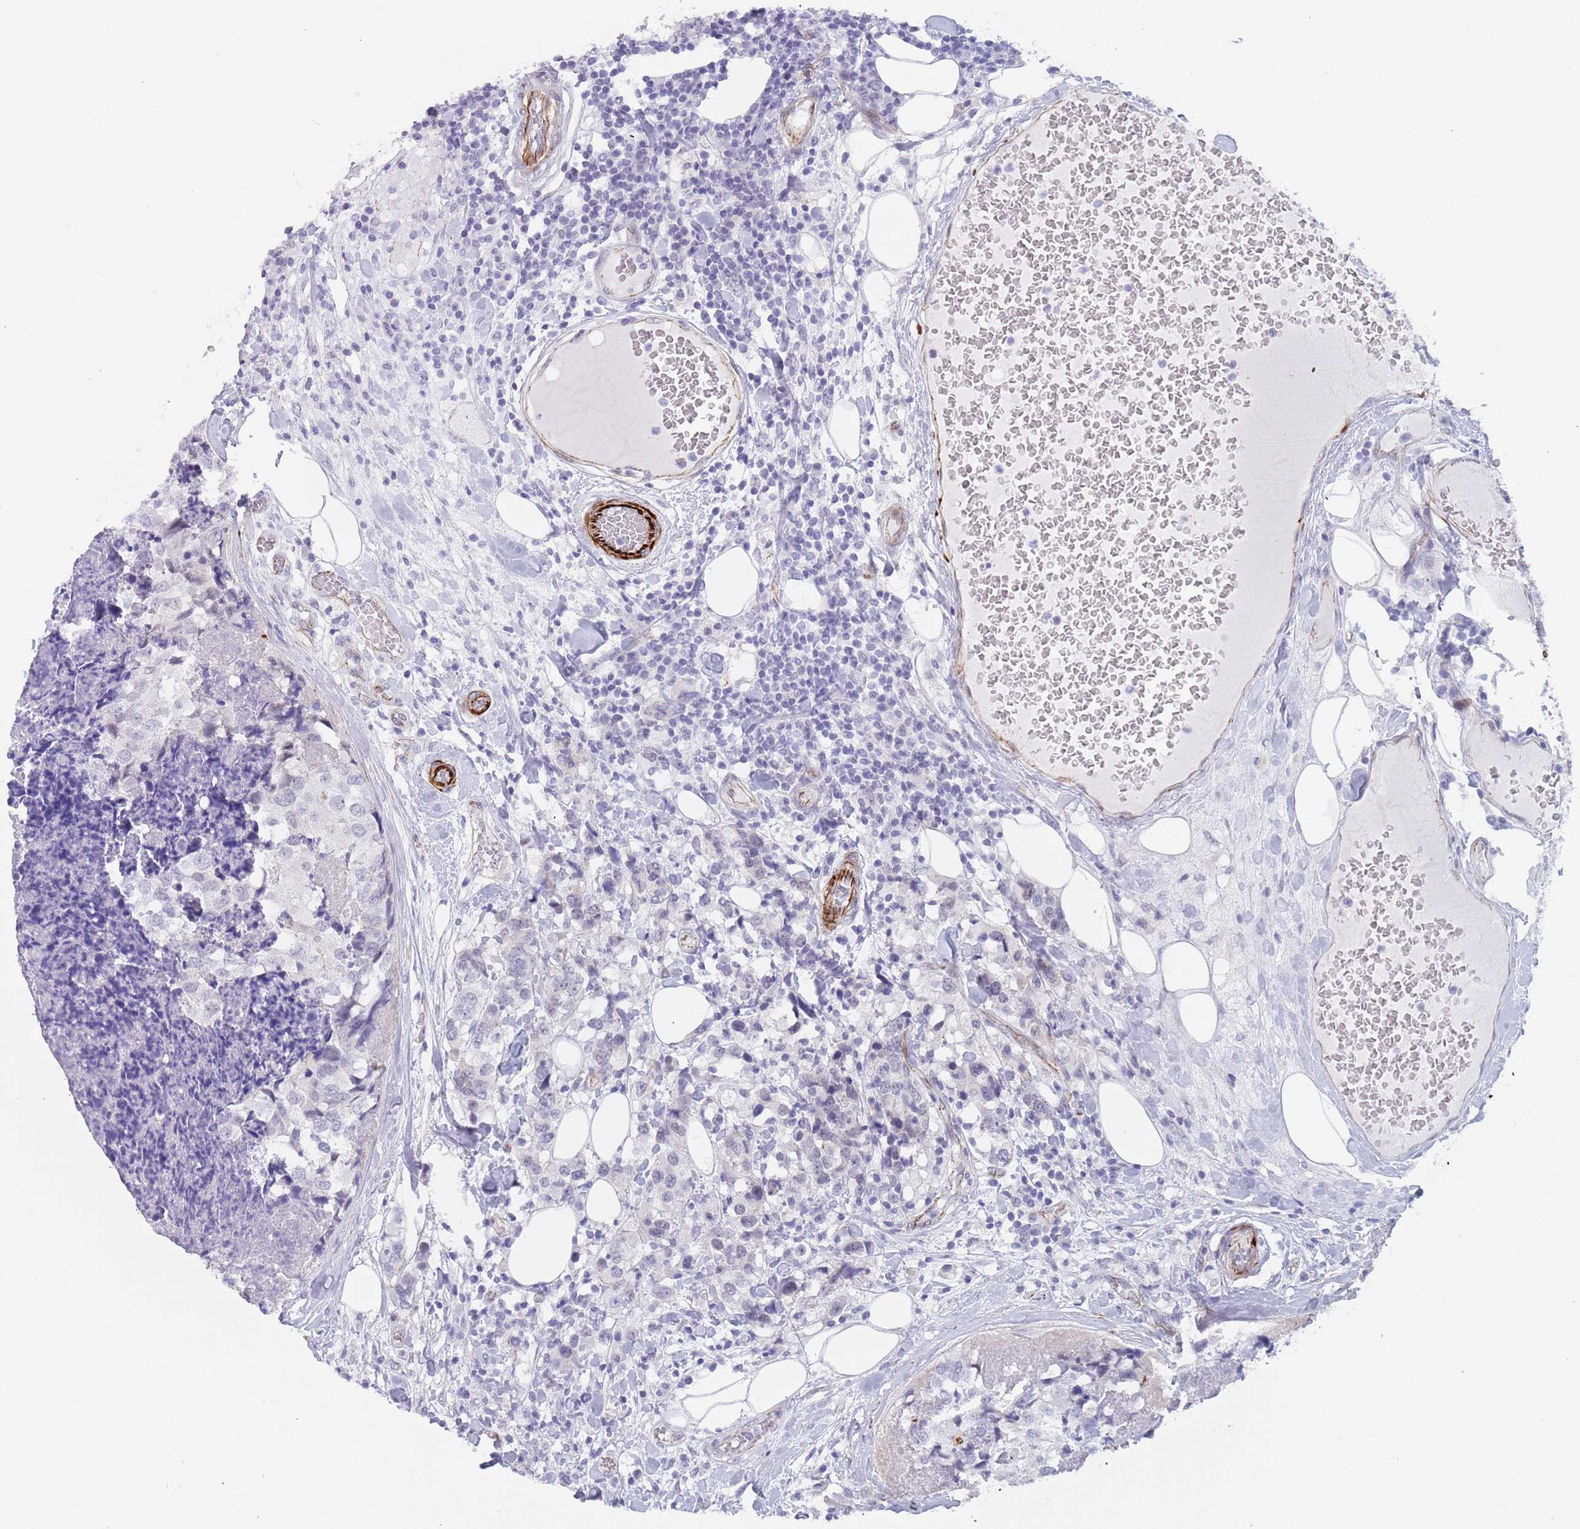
{"staining": {"intensity": "negative", "quantity": "none", "location": "none"}, "tissue": "breast cancer", "cell_type": "Tumor cells", "image_type": "cancer", "snomed": [{"axis": "morphology", "description": "Lobular carcinoma"}, {"axis": "topography", "description": "Breast"}], "caption": "Tumor cells are negative for brown protein staining in breast cancer.", "gene": "OR5A2", "patient": {"sex": "female", "age": 59}}